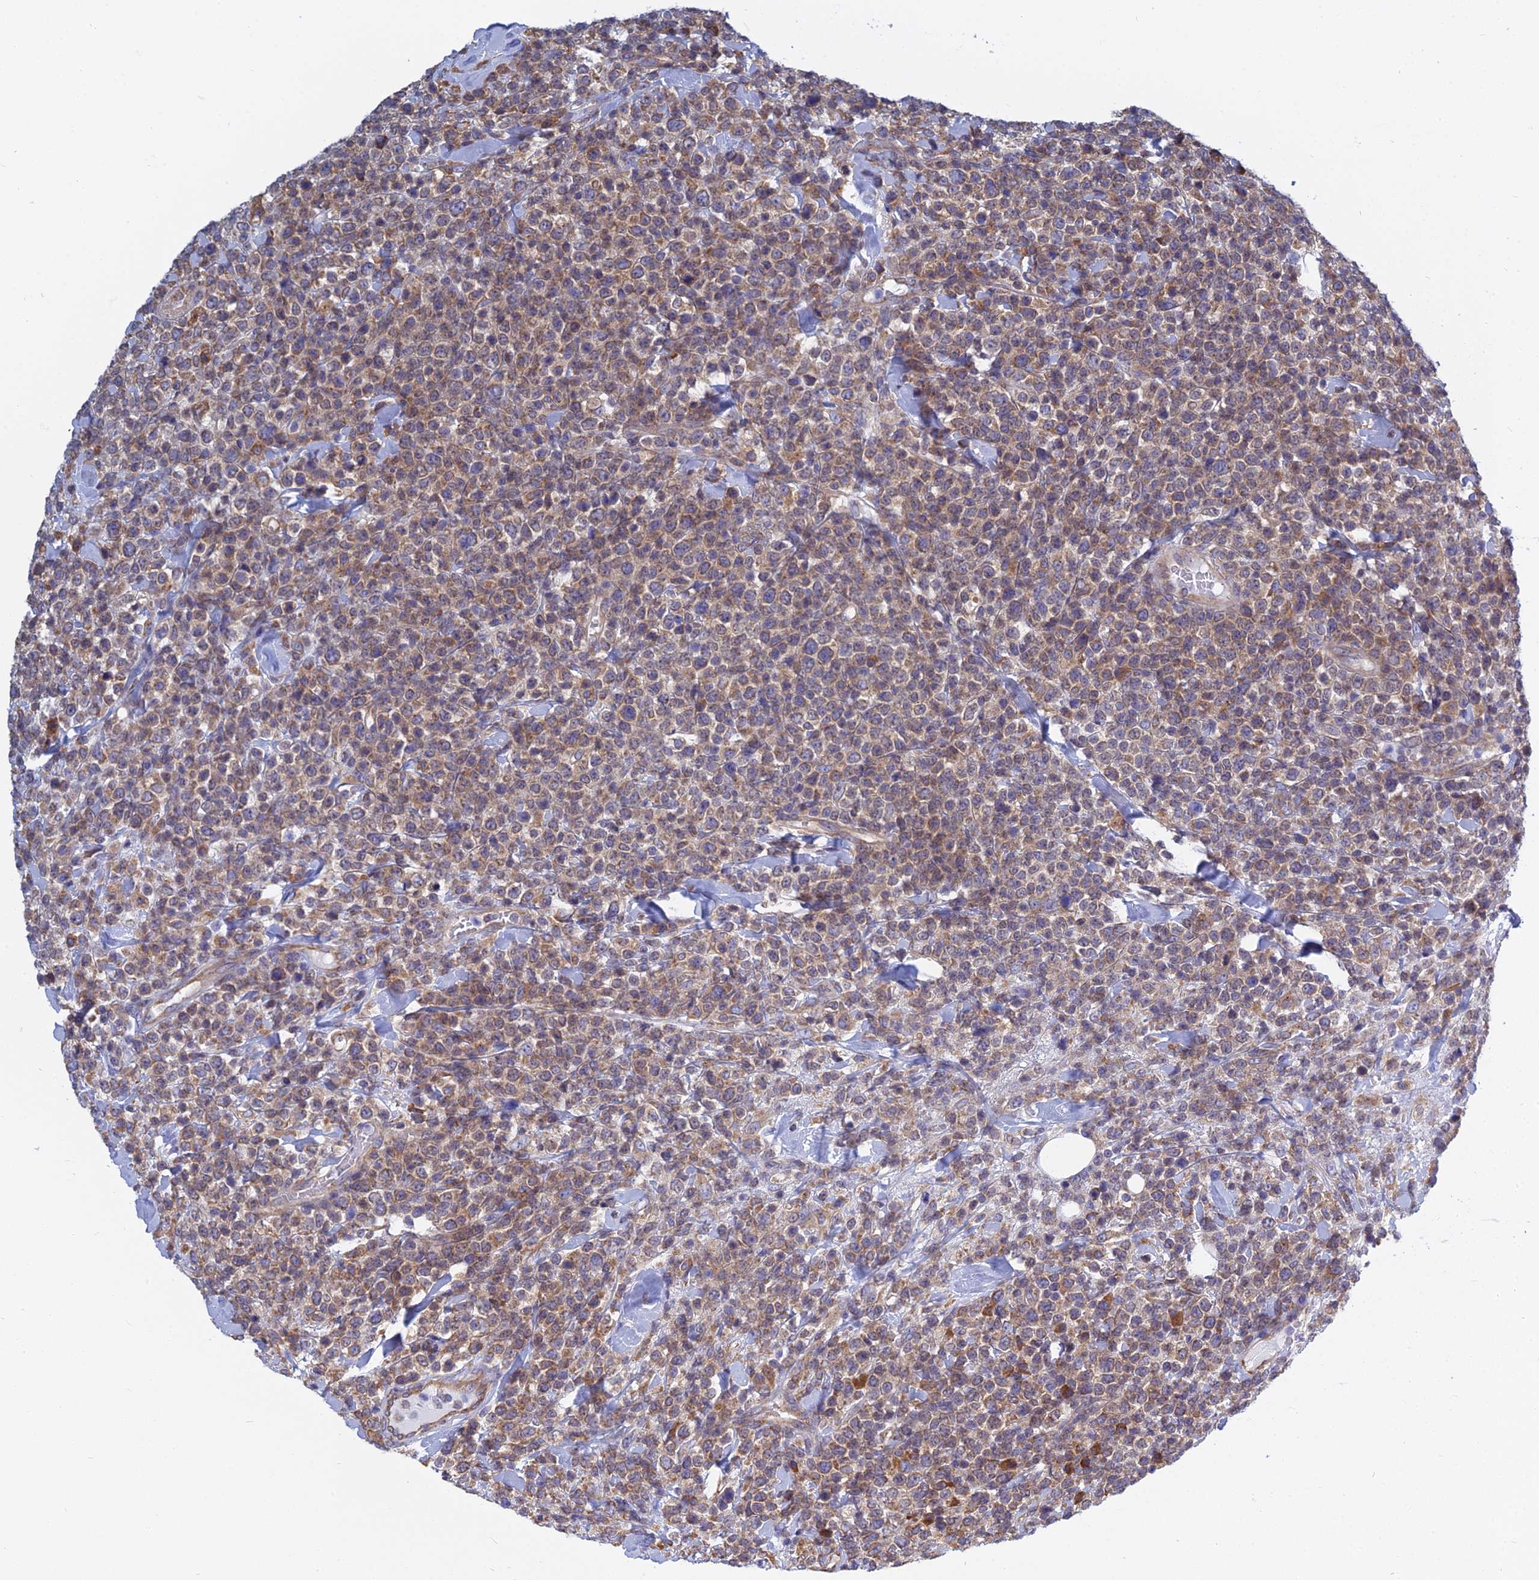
{"staining": {"intensity": "moderate", "quantity": "25%-75%", "location": "cytoplasmic/membranous"}, "tissue": "lymphoma", "cell_type": "Tumor cells", "image_type": "cancer", "snomed": [{"axis": "morphology", "description": "Malignant lymphoma, non-Hodgkin's type, High grade"}, {"axis": "topography", "description": "Colon"}], "caption": "This is a photomicrograph of immunohistochemistry staining of high-grade malignant lymphoma, non-Hodgkin's type, which shows moderate expression in the cytoplasmic/membranous of tumor cells.", "gene": "KIAA1143", "patient": {"sex": "female", "age": 53}}